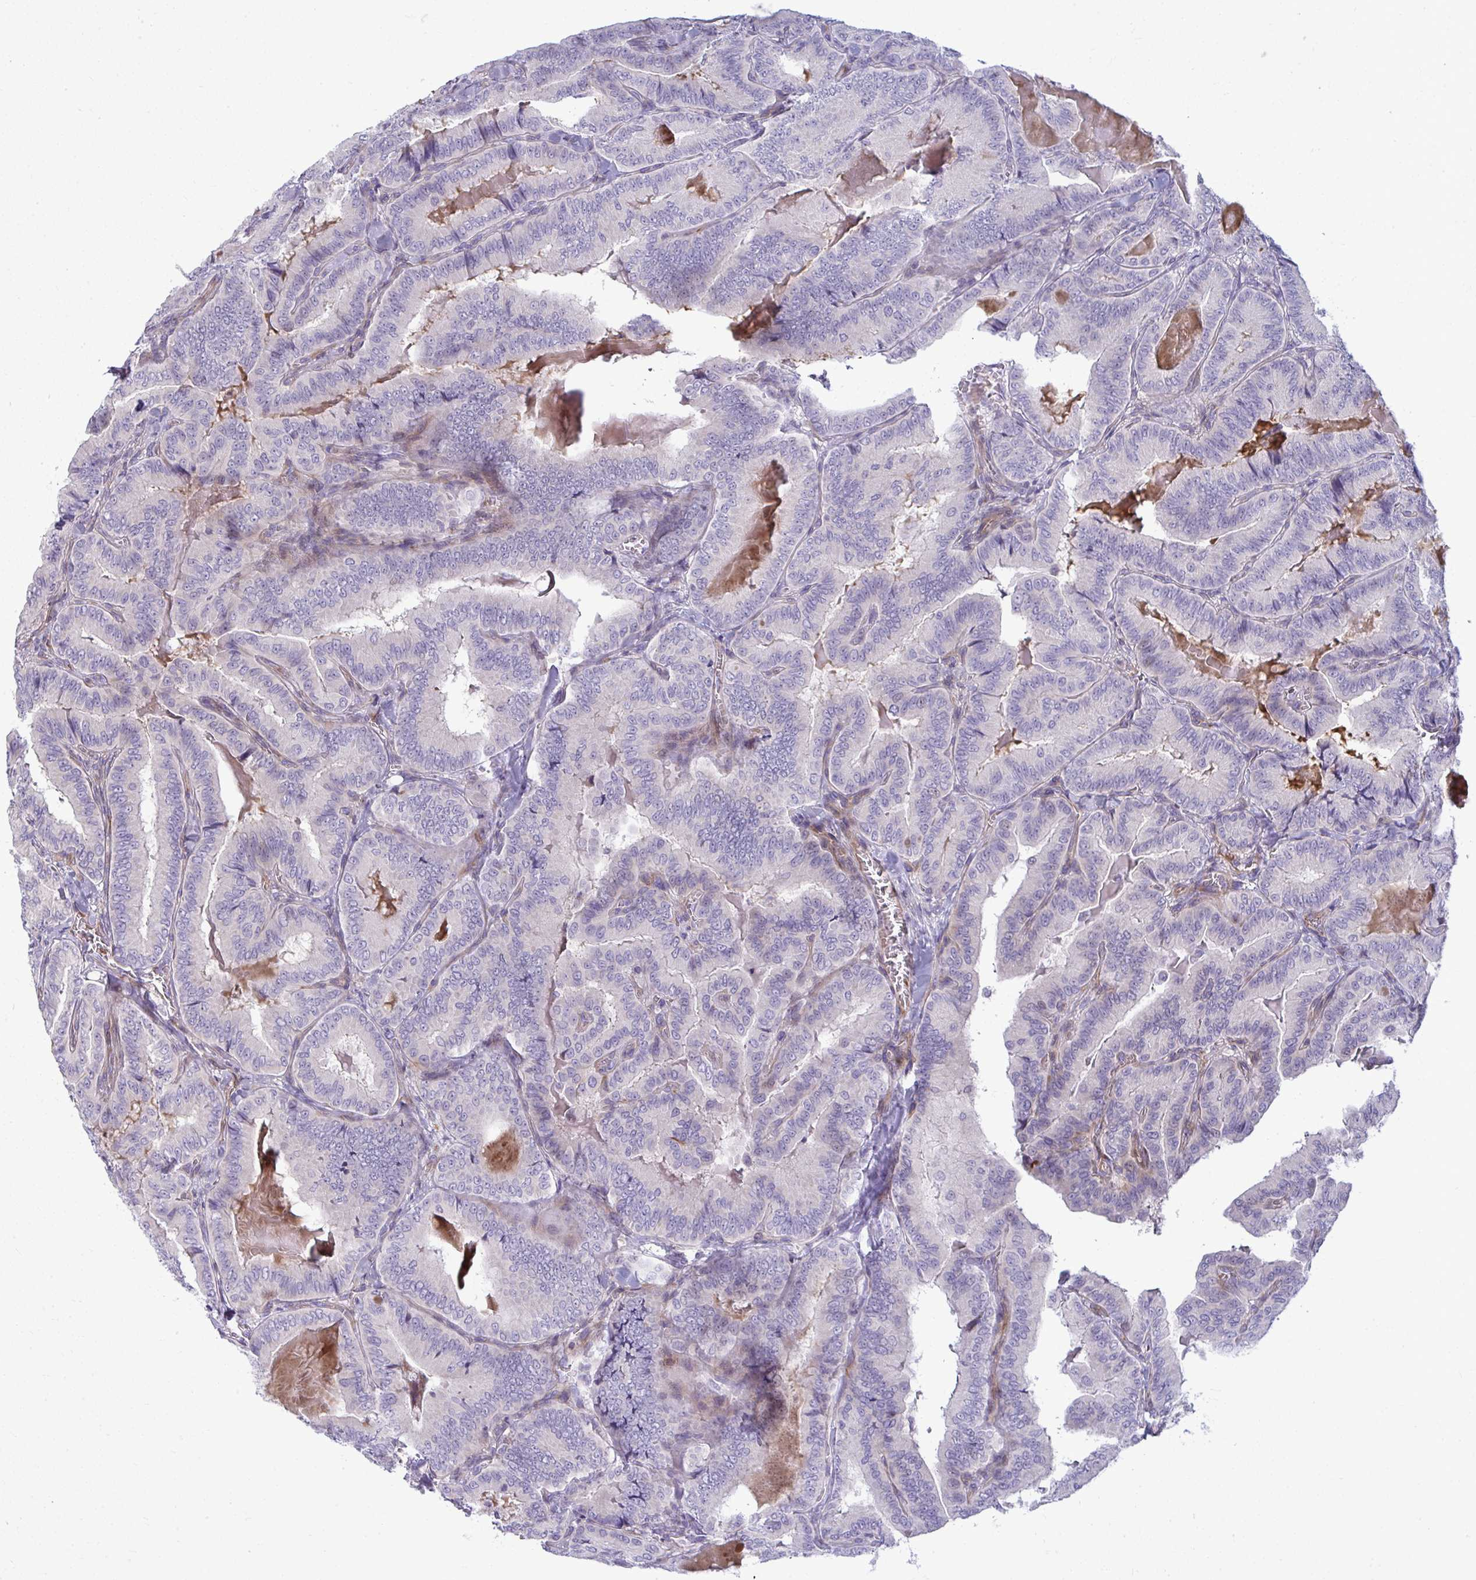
{"staining": {"intensity": "negative", "quantity": "none", "location": "none"}, "tissue": "thyroid cancer", "cell_type": "Tumor cells", "image_type": "cancer", "snomed": [{"axis": "morphology", "description": "Papillary adenocarcinoma, NOS"}, {"axis": "topography", "description": "Thyroid gland"}], "caption": "There is no significant staining in tumor cells of thyroid cancer. (Stains: DAB IHC with hematoxylin counter stain, Microscopy: brightfield microscopy at high magnification).", "gene": "SLC14A1", "patient": {"sex": "male", "age": 61}}